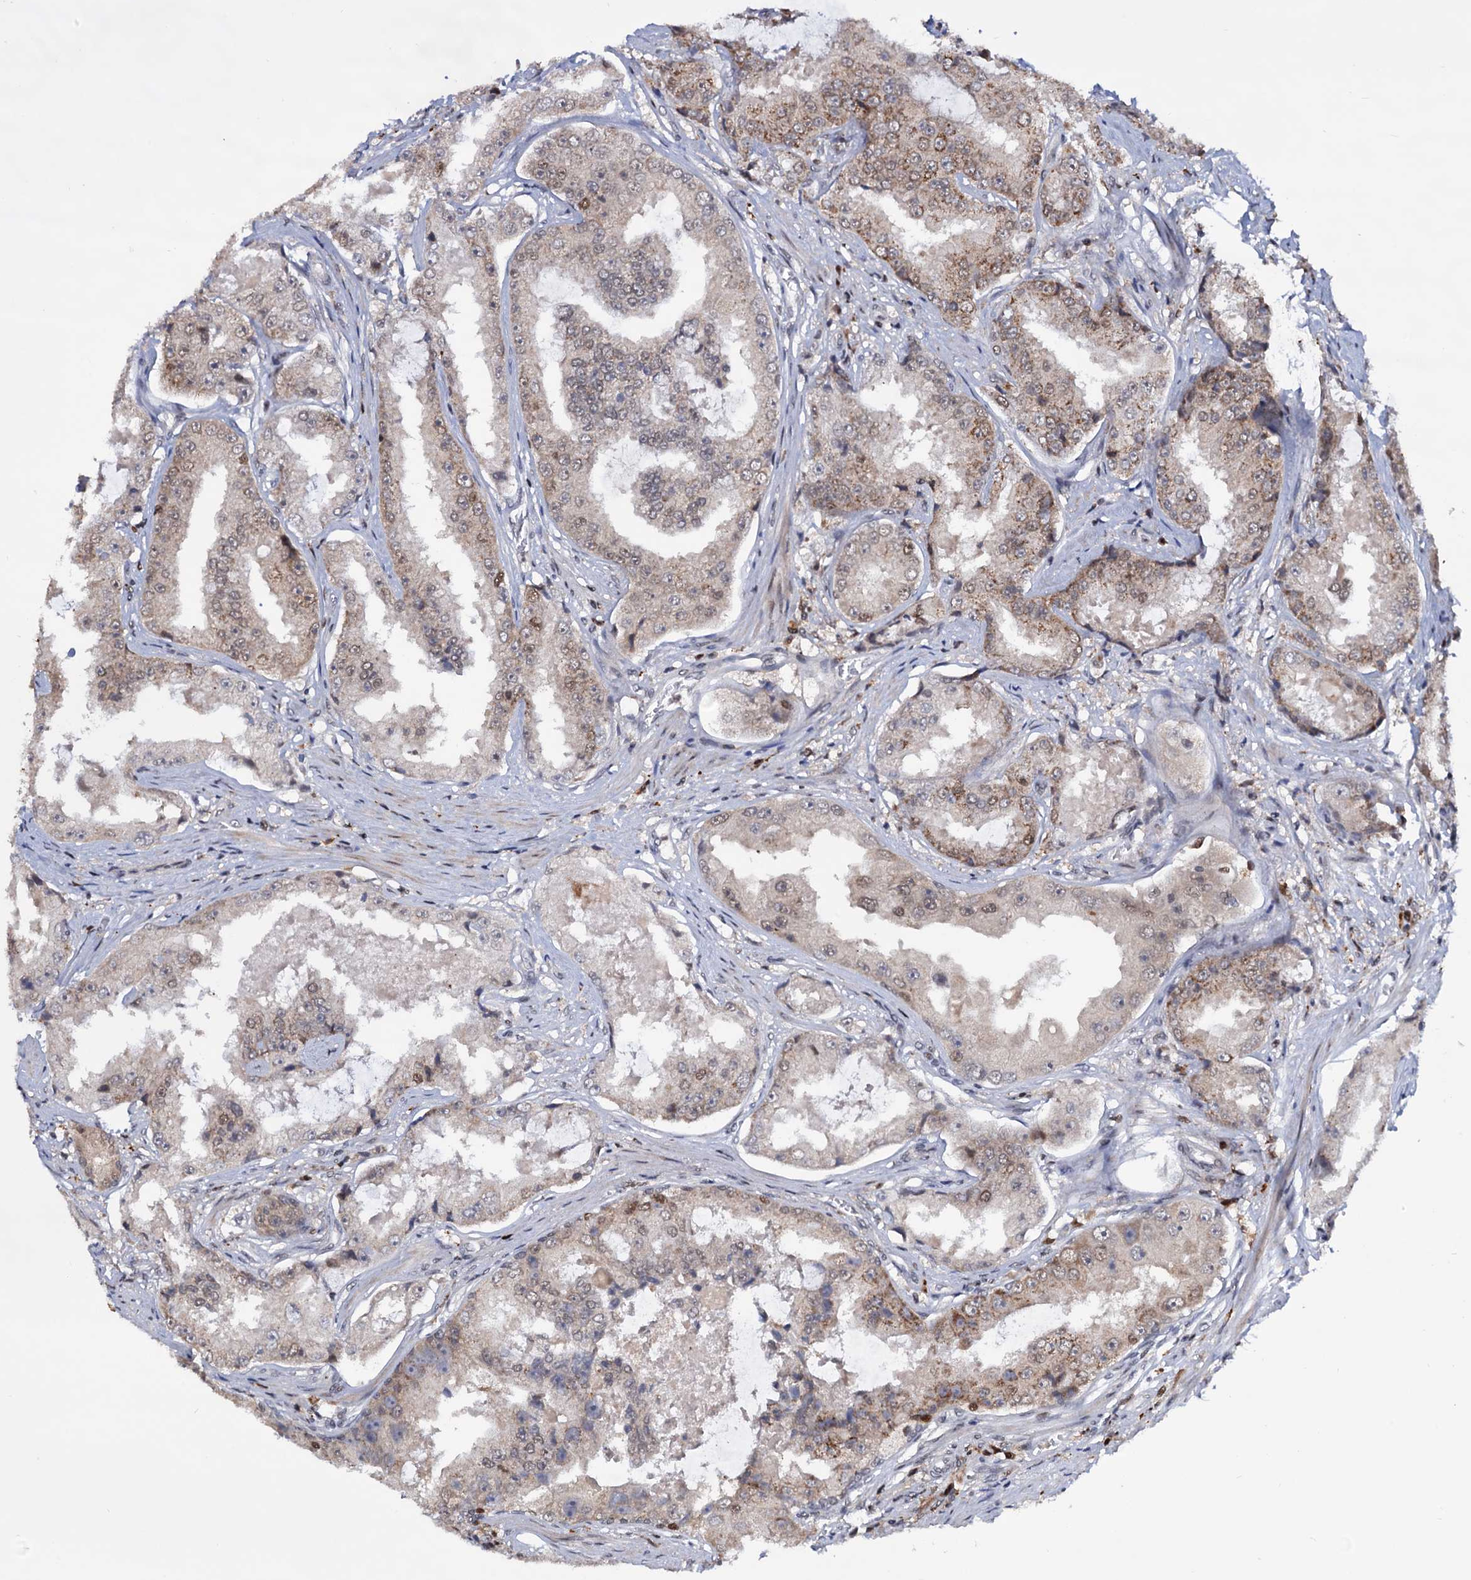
{"staining": {"intensity": "weak", "quantity": "<25%", "location": "cytoplasmic/membranous"}, "tissue": "prostate cancer", "cell_type": "Tumor cells", "image_type": "cancer", "snomed": [{"axis": "morphology", "description": "Adenocarcinoma, High grade"}, {"axis": "topography", "description": "Prostate"}], "caption": "Tumor cells show no significant protein positivity in prostate cancer (adenocarcinoma (high-grade)).", "gene": "RNASEH2B", "patient": {"sex": "male", "age": 73}}